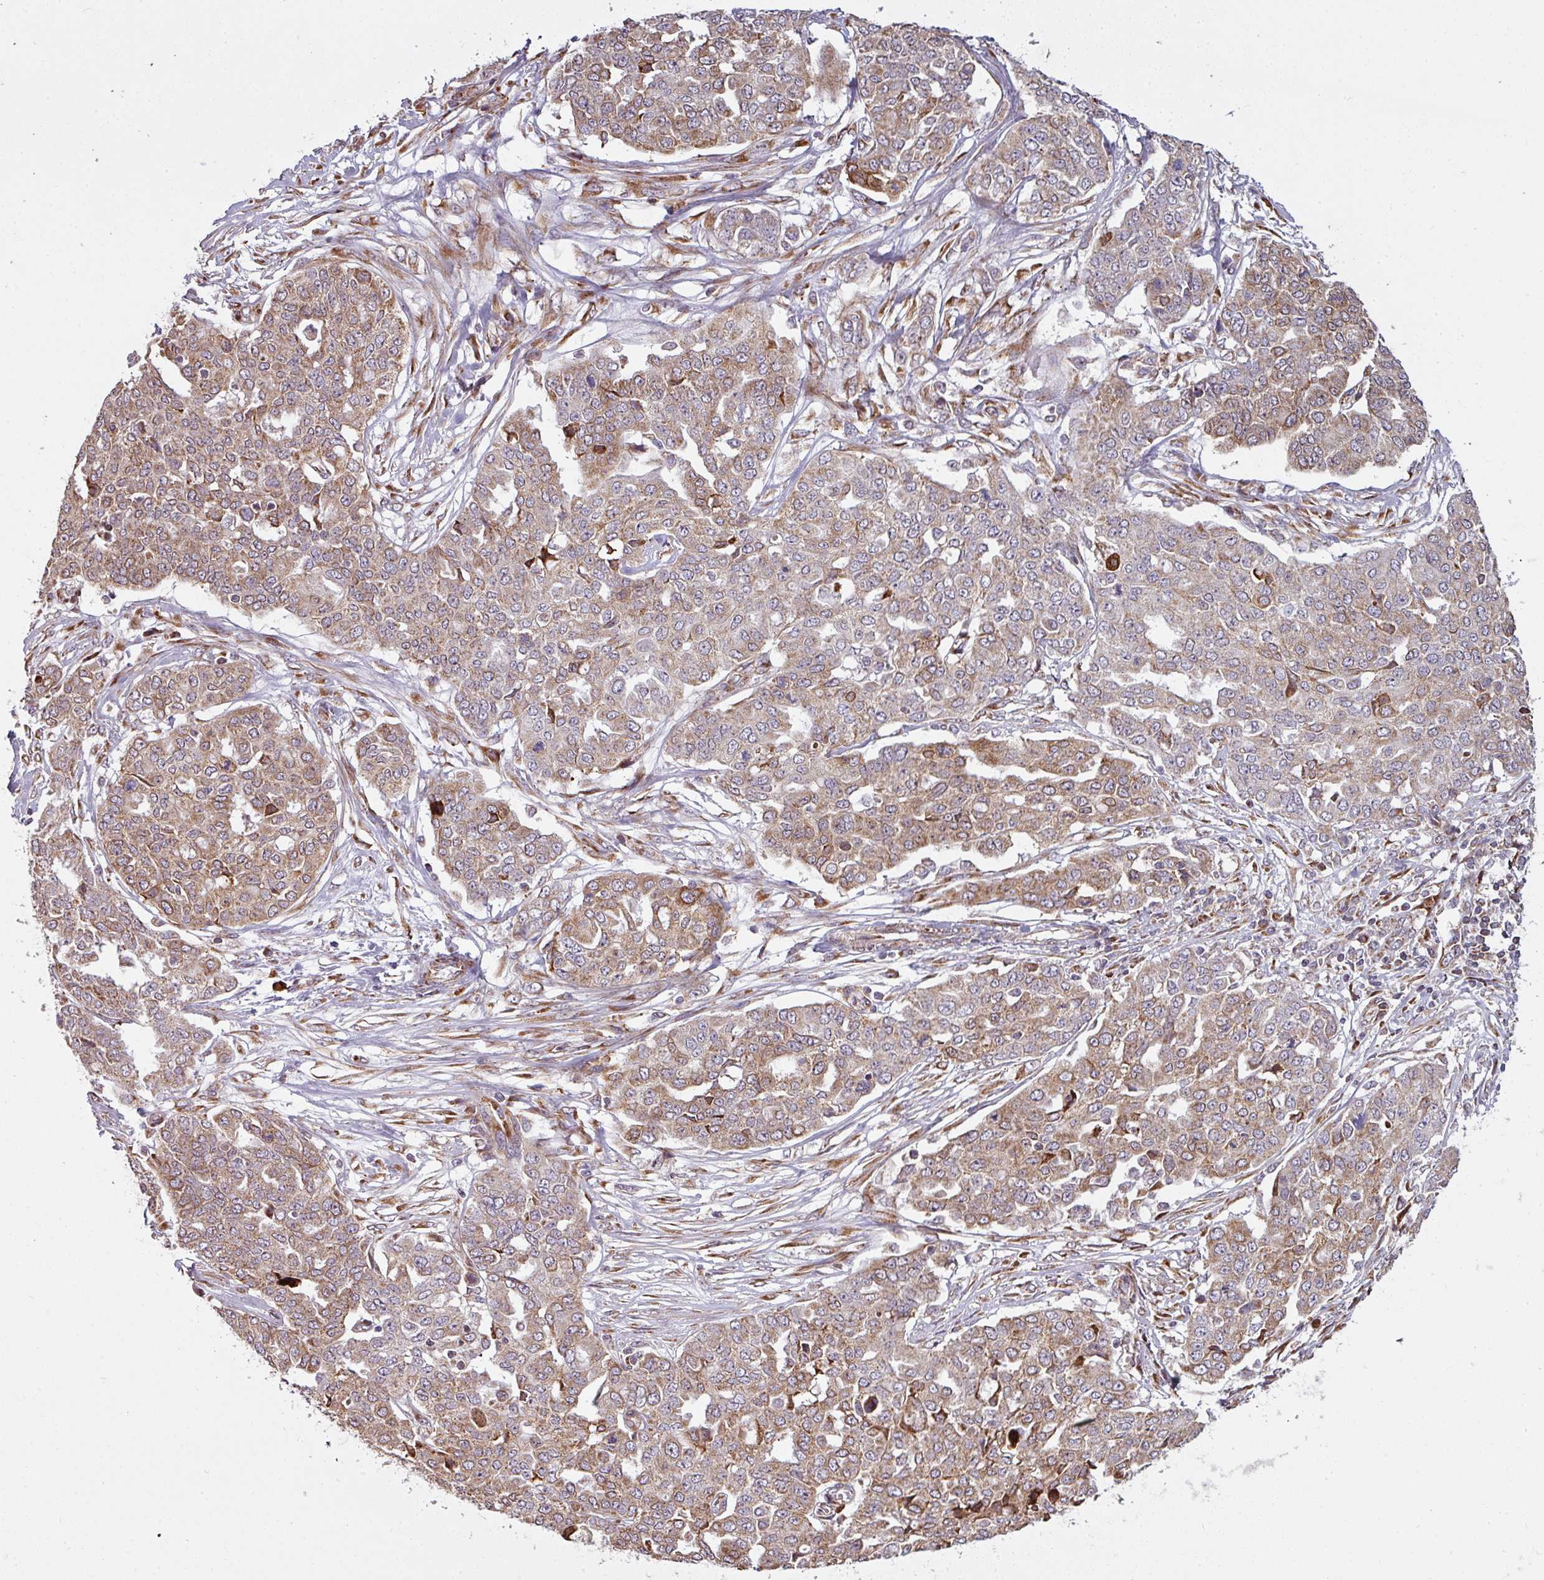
{"staining": {"intensity": "moderate", "quantity": ">75%", "location": "cytoplasmic/membranous"}, "tissue": "ovarian cancer", "cell_type": "Tumor cells", "image_type": "cancer", "snomed": [{"axis": "morphology", "description": "Cystadenocarcinoma, serous, NOS"}, {"axis": "topography", "description": "Soft tissue"}, {"axis": "topography", "description": "Ovary"}], "caption": "A micrograph of human ovarian serous cystadenocarcinoma stained for a protein demonstrates moderate cytoplasmic/membranous brown staining in tumor cells. (IHC, brightfield microscopy, high magnification).", "gene": "MAGT1", "patient": {"sex": "female", "age": 57}}